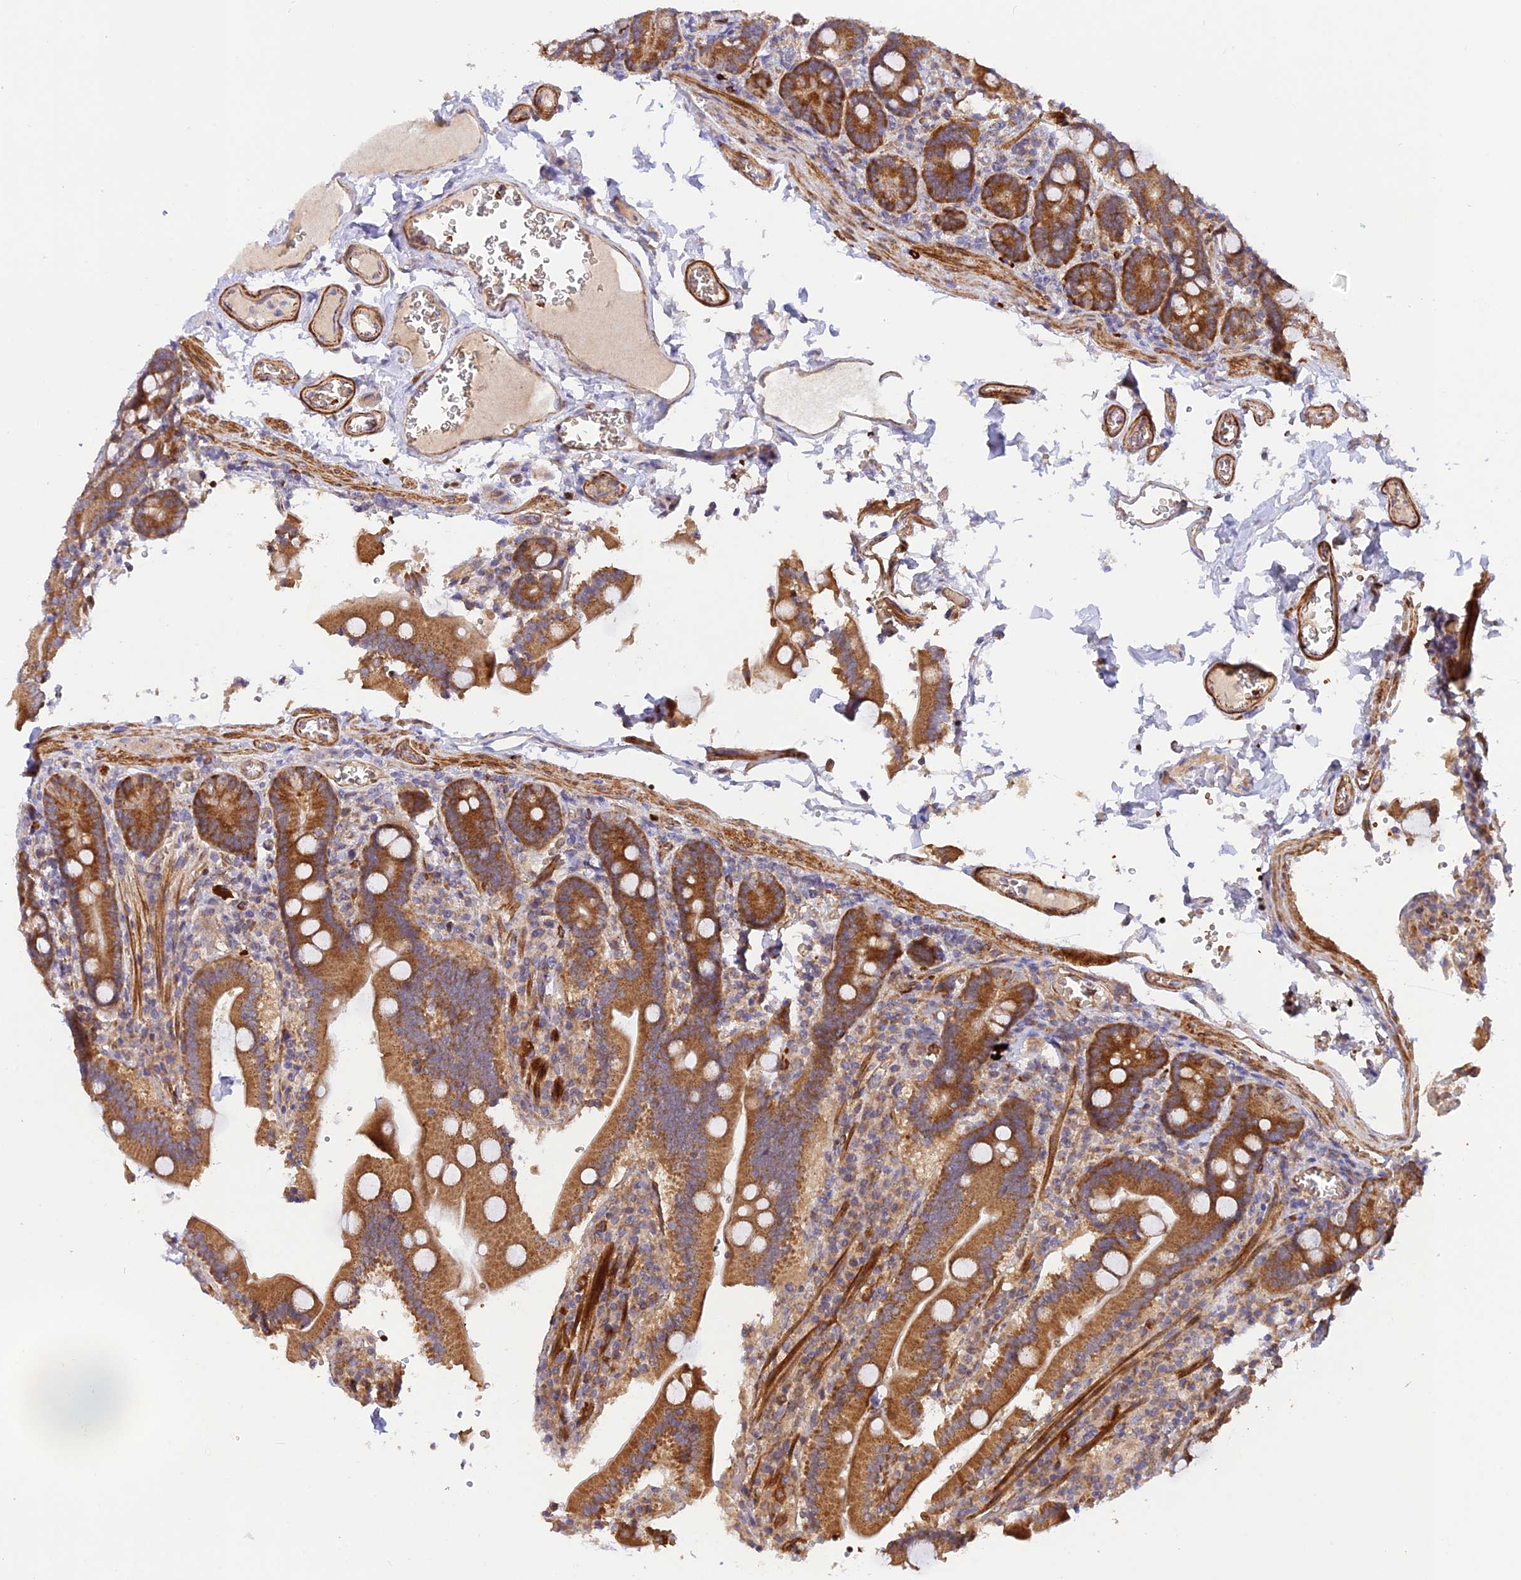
{"staining": {"intensity": "strong", "quantity": ">75%", "location": "cytoplasmic/membranous"}, "tissue": "duodenum", "cell_type": "Glandular cells", "image_type": "normal", "snomed": [{"axis": "morphology", "description": "Normal tissue, NOS"}, {"axis": "topography", "description": "Duodenum"}], "caption": "Immunohistochemistry (IHC) of unremarkable duodenum exhibits high levels of strong cytoplasmic/membranous staining in about >75% of glandular cells. The staining was performed using DAB (3,3'-diaminobenzidine), with brown indicating positive protein expression. Nuclei are stained blue with hematoxylin.", "gene": "WDFY4", "patient": {"sex": "female", "age": 62}}